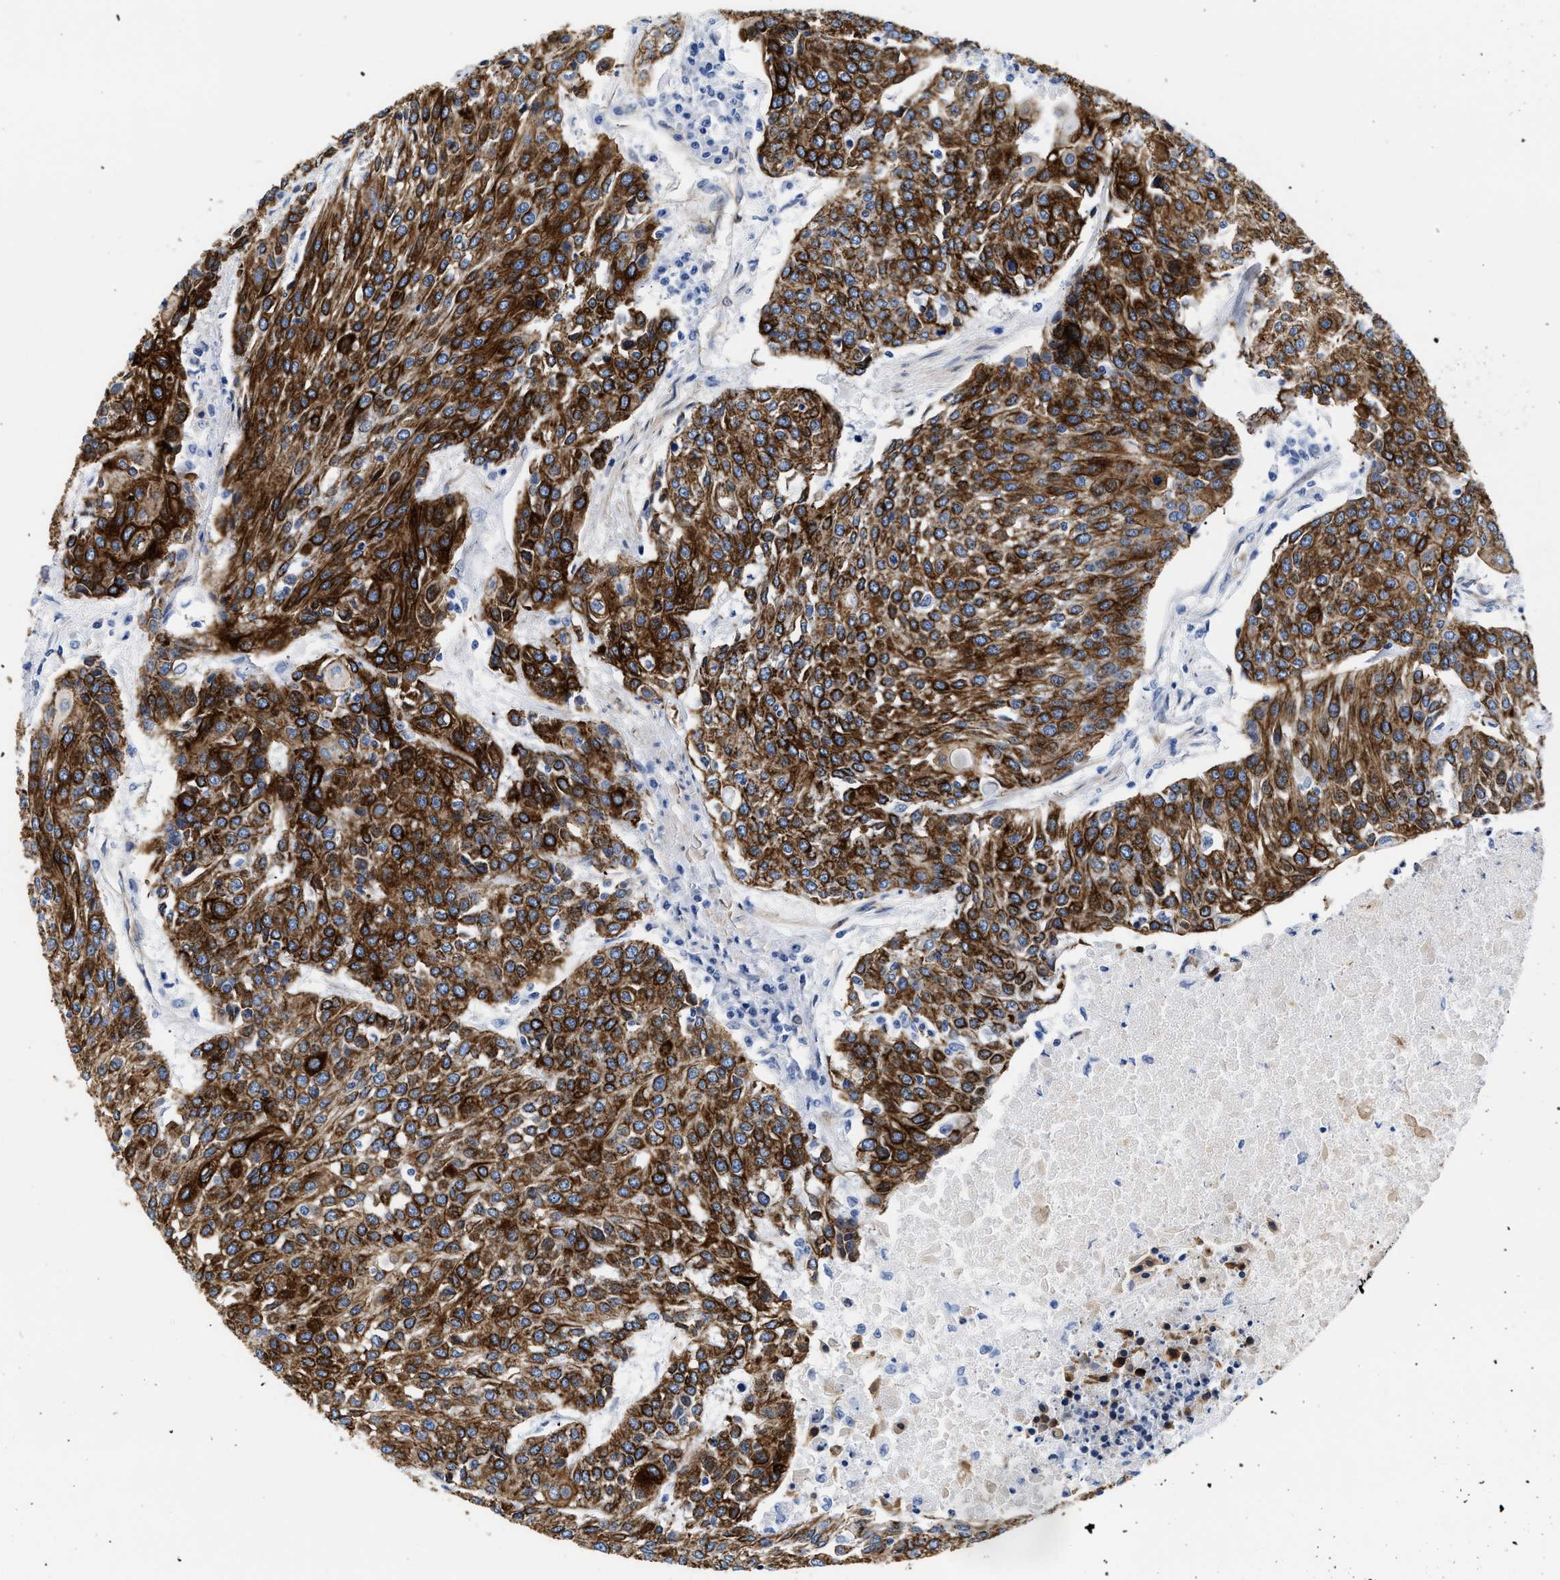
{"staining": {"intensity": "strong", "quantity": ">75%", "location": "cytoplasmic/membranous"}, "tissue": "urothelial cancer", "cell_type": "Tumor cells", "image_type": "cancer", "snomed": [{"axis": "morphology", "description": "Urothelial carcinoma, High grade"}, {"axis": "topography", "description": "Urinary bladder"}], "caption": "IHC histopathology image of urothelial carcinoma (high-grade) stained for a protein (brown), which displays high levels of strong cytoplasmic/membranous expression in about >75% of tumor cells.", "gene": "TRIM29", "patient": {"sex": "female", "age": 85}}